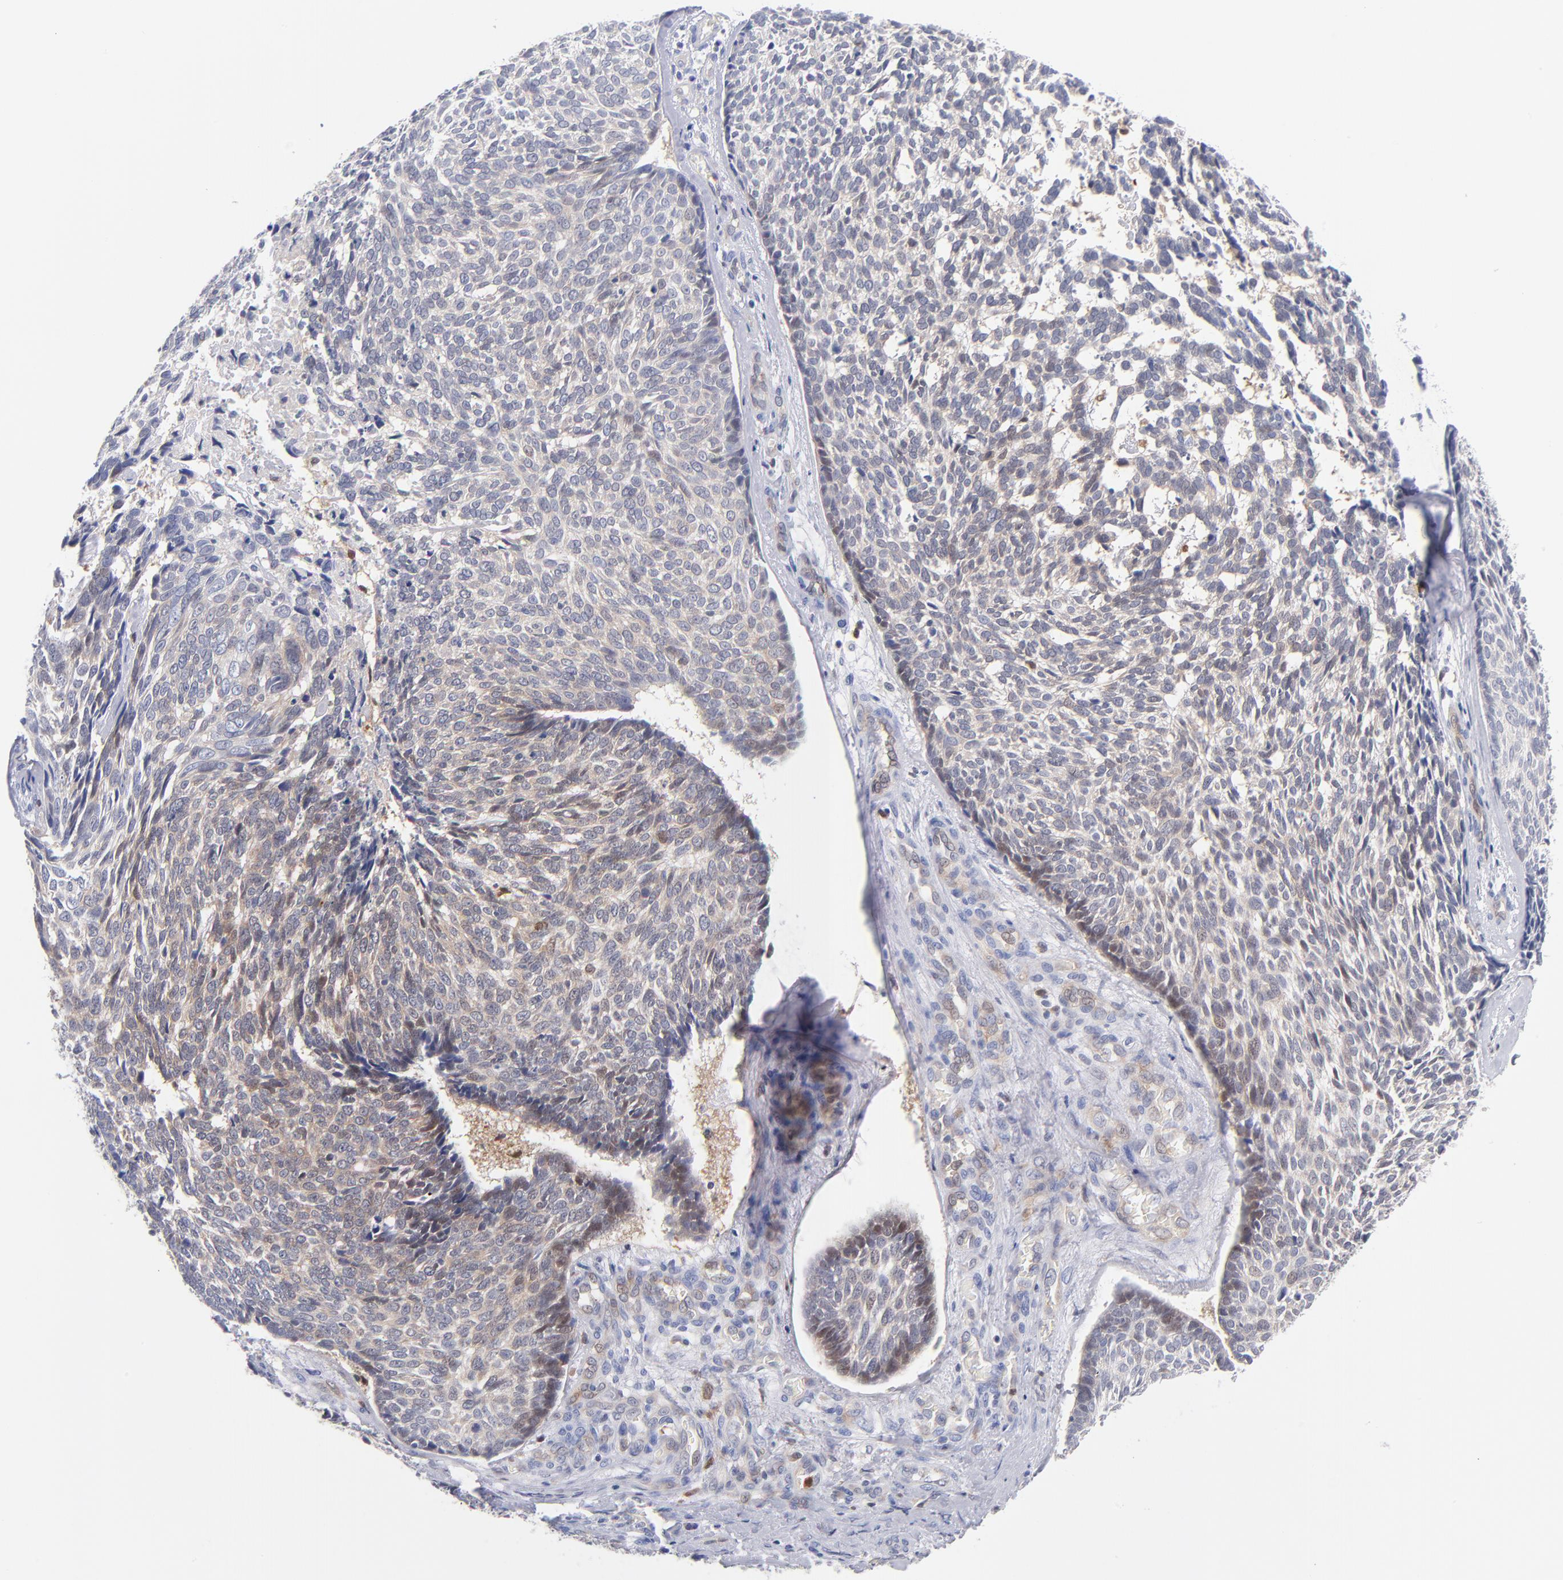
{"staining": {"intensity": "weak", "quantity": "25%-75%", "location": "cytoplasmic/membranous"}, "tissue": "skin cancer", "cell_type": "Tumor cells", "image_type": "cancer", "snomed": [{"axis": "morphology", "description": "Basal cell carcinoma"}, {"axis": "topography", "description": "Skin"}], "caption": "Protein staining of skin cancer (basal cell carcinoma) tissue exhibits weak cytoplasmic/membranous expression in about 25%-75% of tumor cells.", "gene": "BID", "patient": {"sex": "male", "age": 72}}